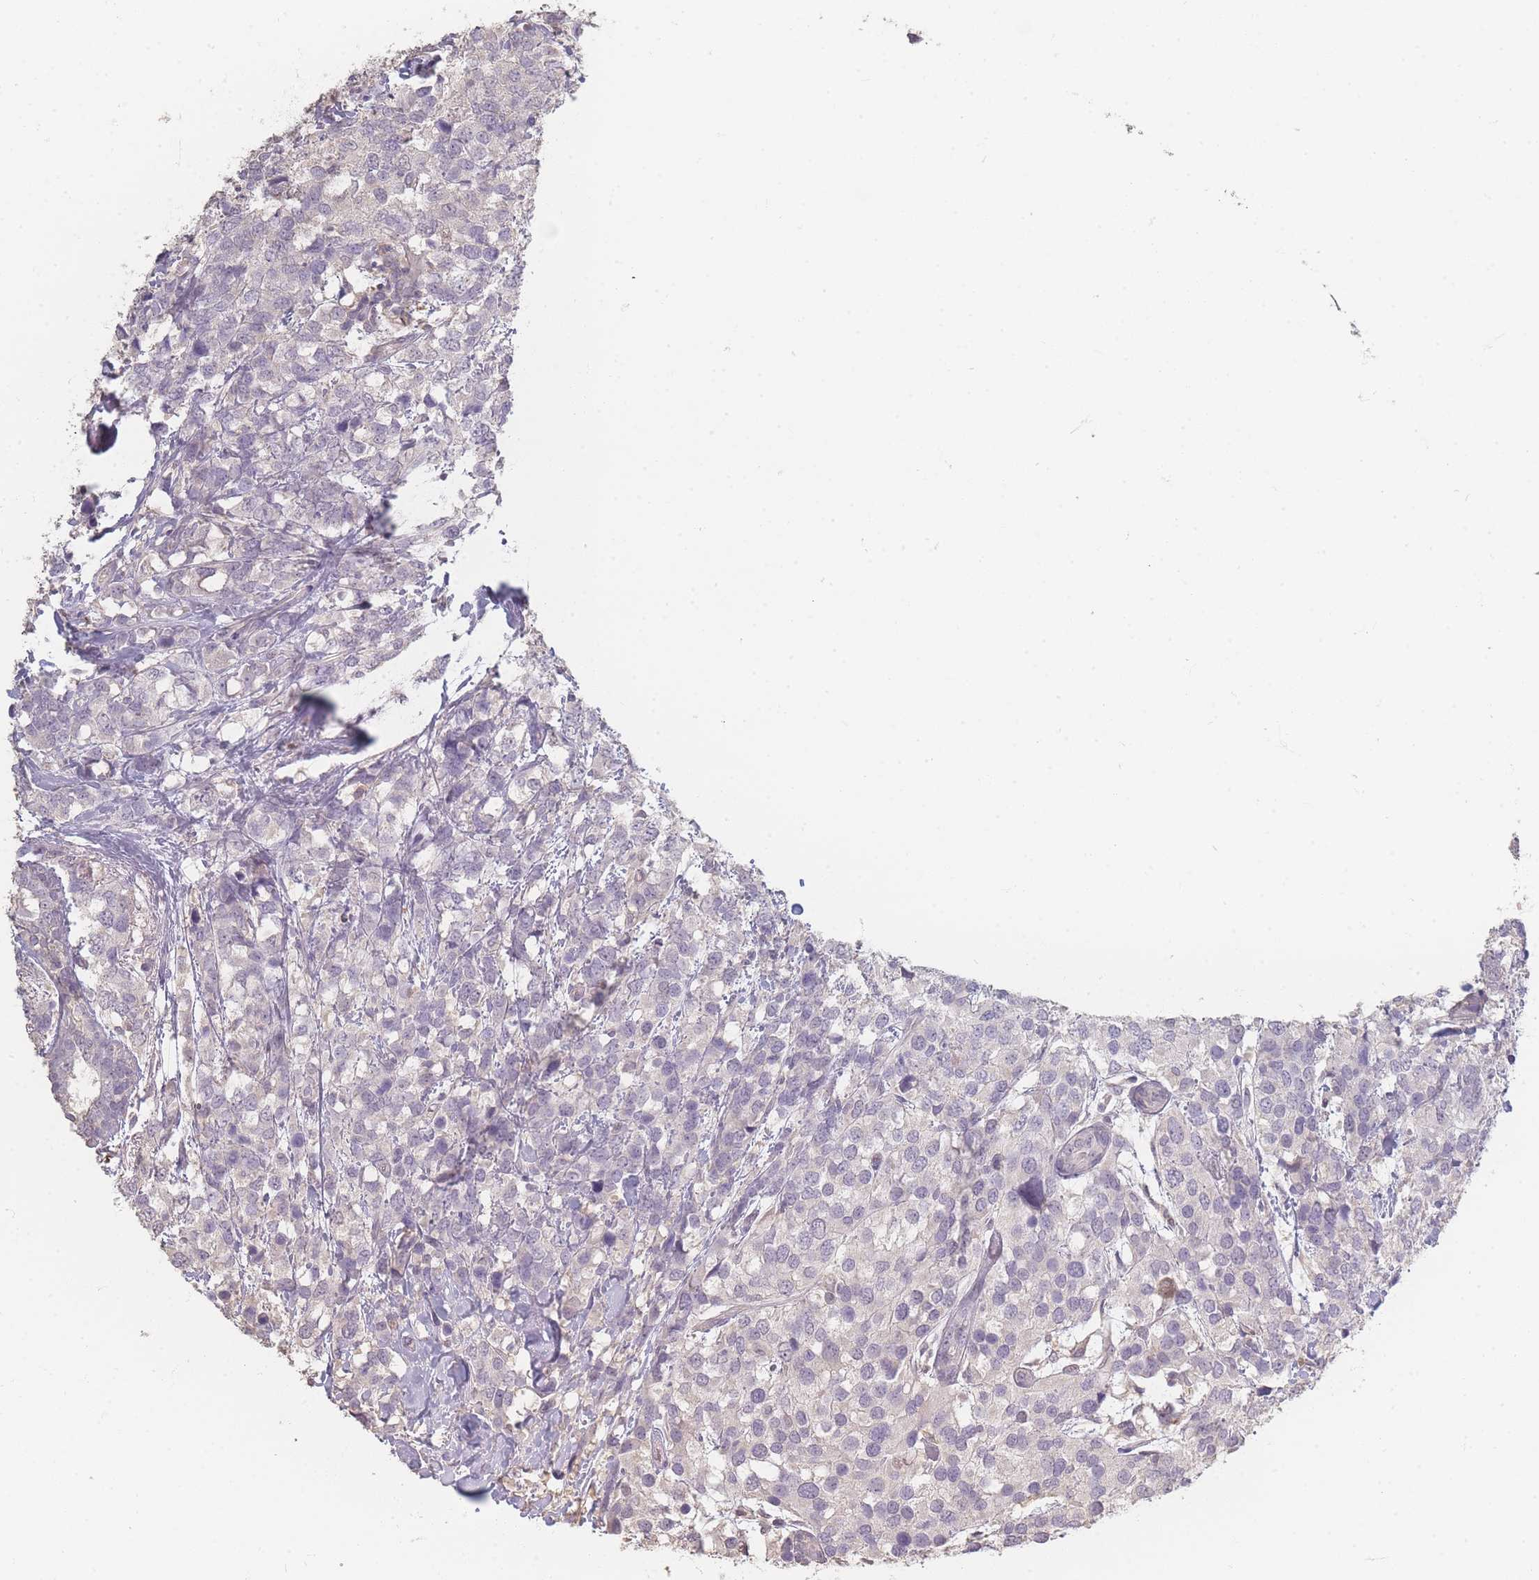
{"staining": {"intensity": "negative", "quantity": "none", "location": "none"}, "tissue": "breast cancer", "cell_type": "Tumor cells", "image_type": "cancer", "snomed": [{"axis": "morphology", "description": "Lobular carcinoma"}, {"axis": "topography", "description": "Breast"}], "caption": "Tumor cells show no significant positivity in breast cancer (lobular carcinoma).", "gene": "RFTN1", "patient": {"sex": "female", "age": 59}}